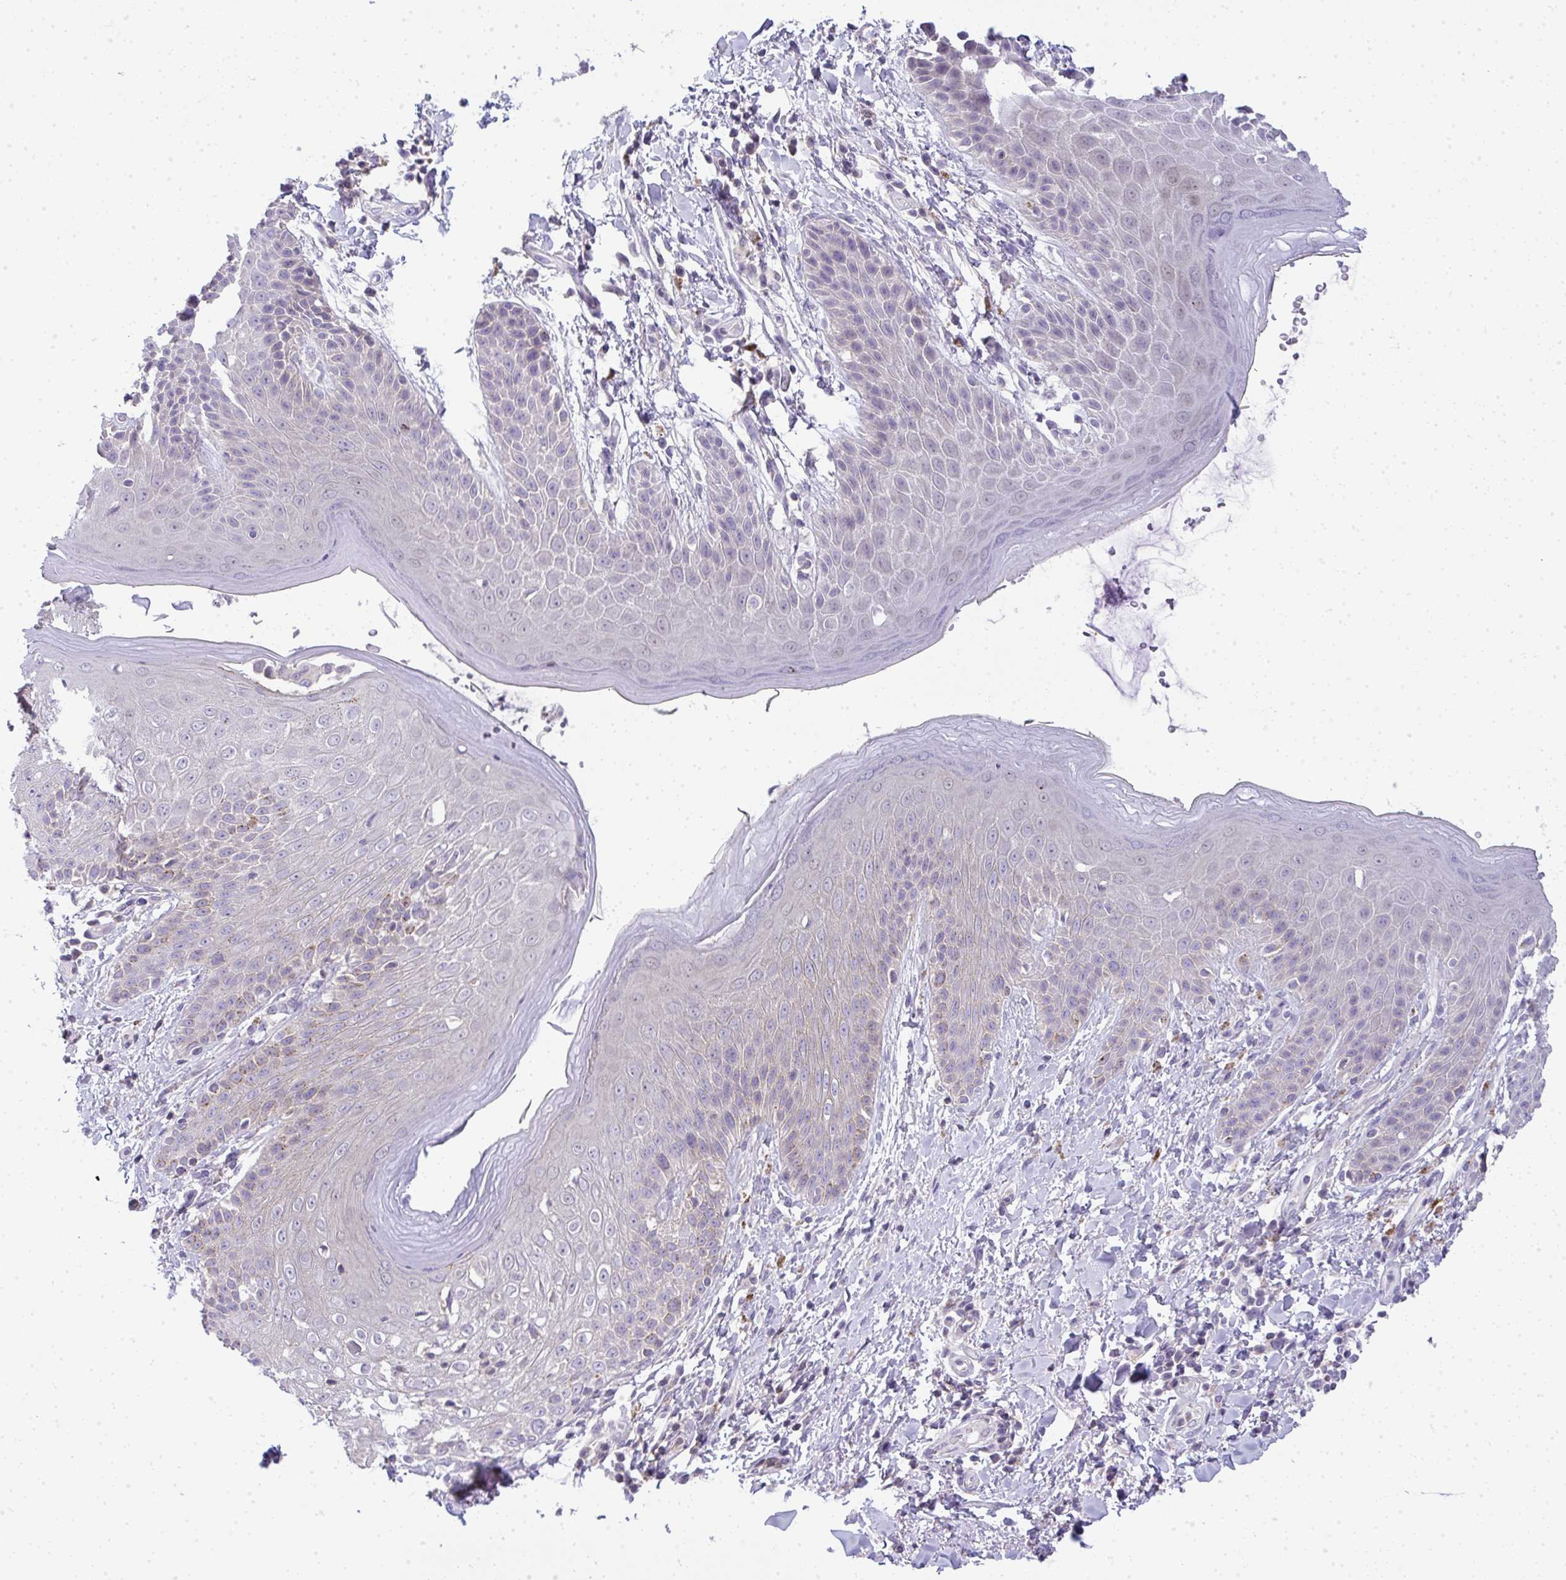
{"staining": {"intensity": "weak", "quantity": "<25%", "location": "cytoplasmic/membranous"}, "tissue": "skin", "cell_type": "Epidermal cells", "image_type": "normal", "snomed": [{"axis": "morphology", "description": "Normal tissue, NOS"}, {"axis": "topography", "description": "Anal"}, {"axis": "topography", "description": "Peripheral nerve tissue"}], "caption": "Image shows no significant protein staining in epidermal cells of normal skin.", "gene": "VPS4B", "patient": {"sex": "male", "age": 51}}